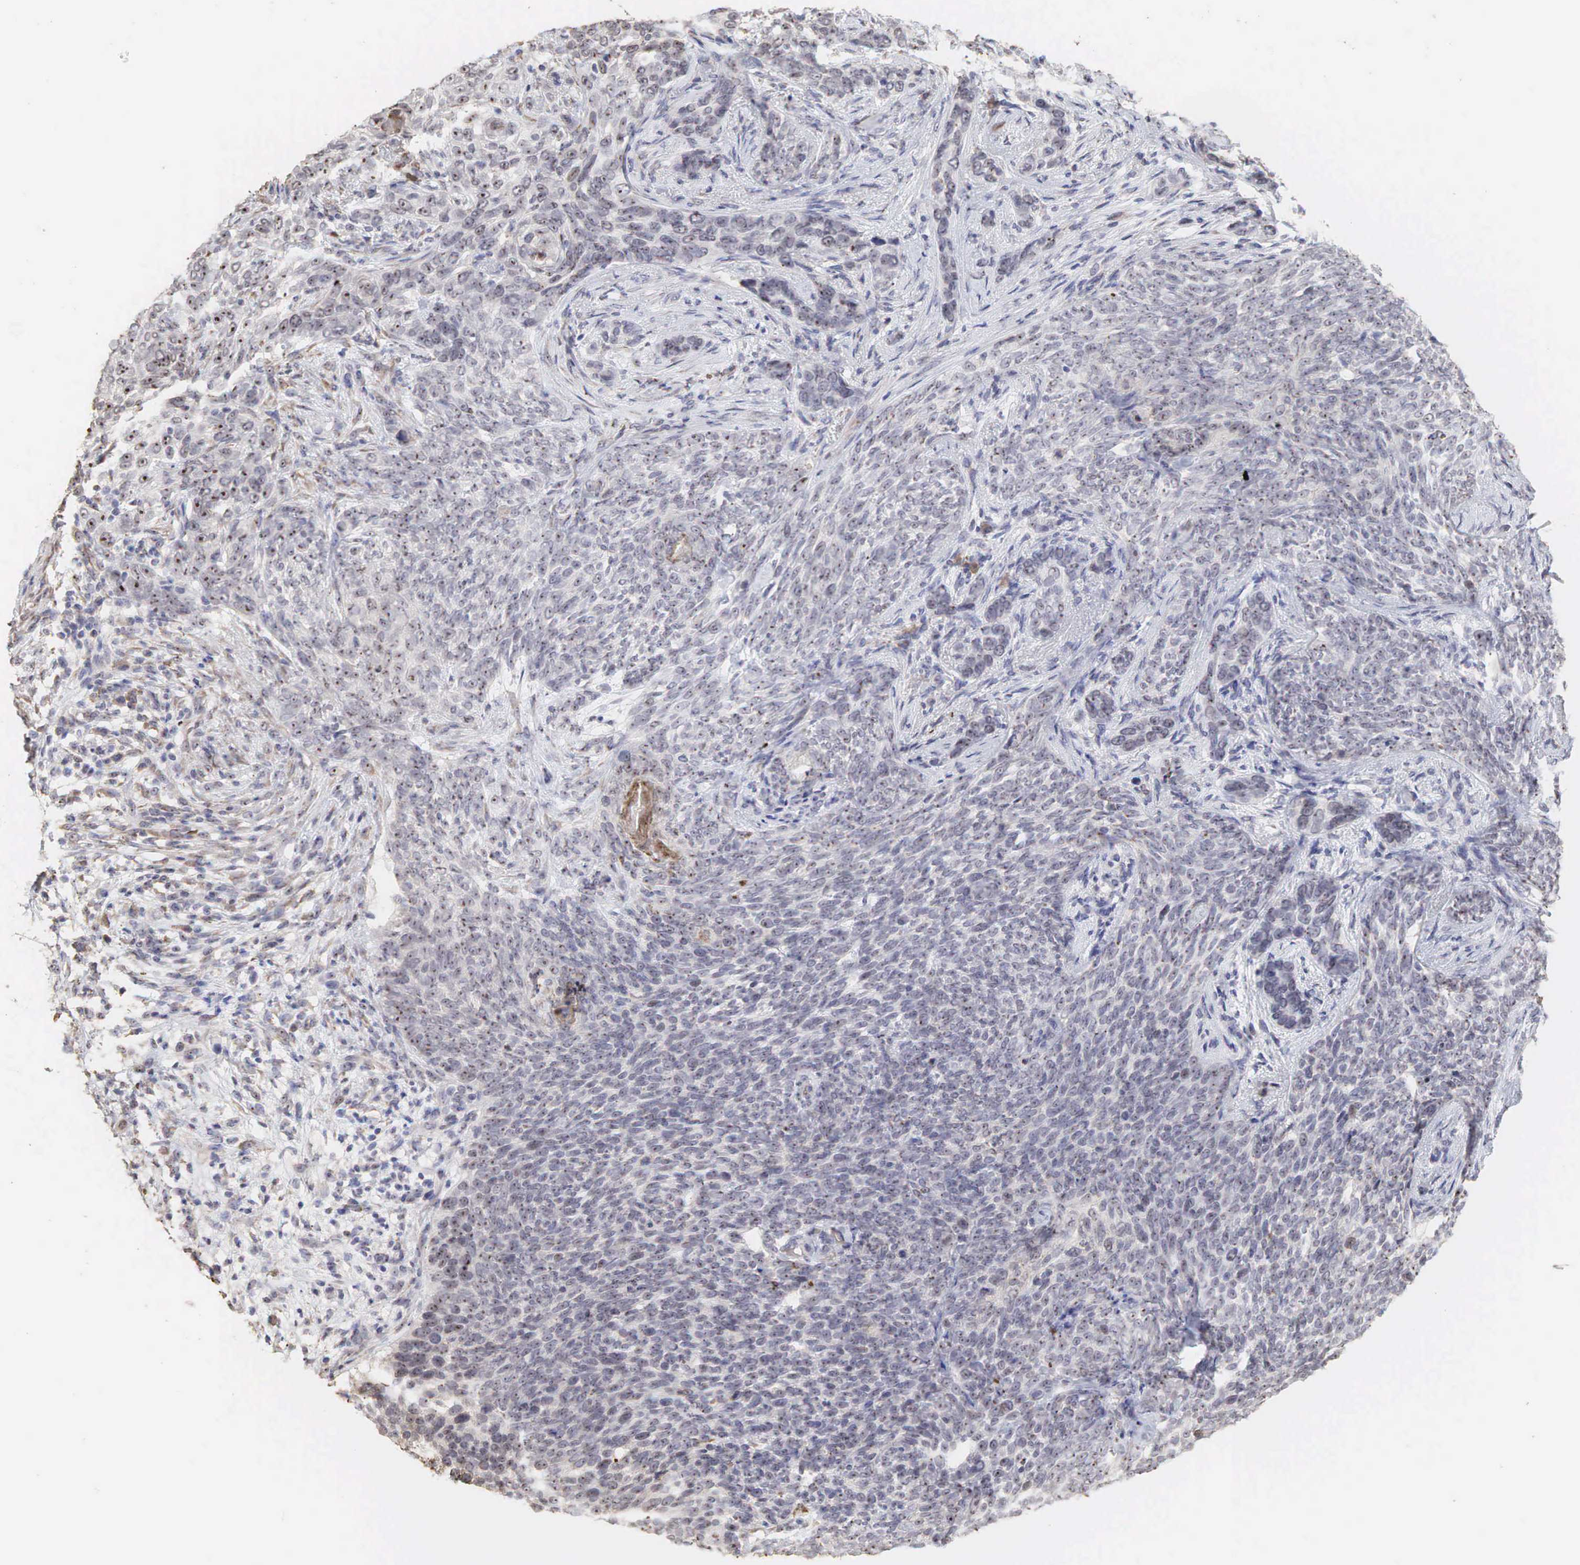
{"staining": {"intensity": "moderate", "quantity": "25%-75%", "location": "cytoplasmic/membranous,nuclear"}, "tissue": "skin cancer", "cell_type": "Tumor cells", "image_type": "cancer", "snomed": [{"axis": "morphology", "description": "Basal cell carcinoma"}, {"axis": "topography", "description": "Skin"}], "caption": "Skin cancer stained for a protein reveals moderate cytoplasmic/membranous and nuclear positivity in tumor cells.", "gene": "DKC1", "patient": {"sex": "male", "age": 89}}